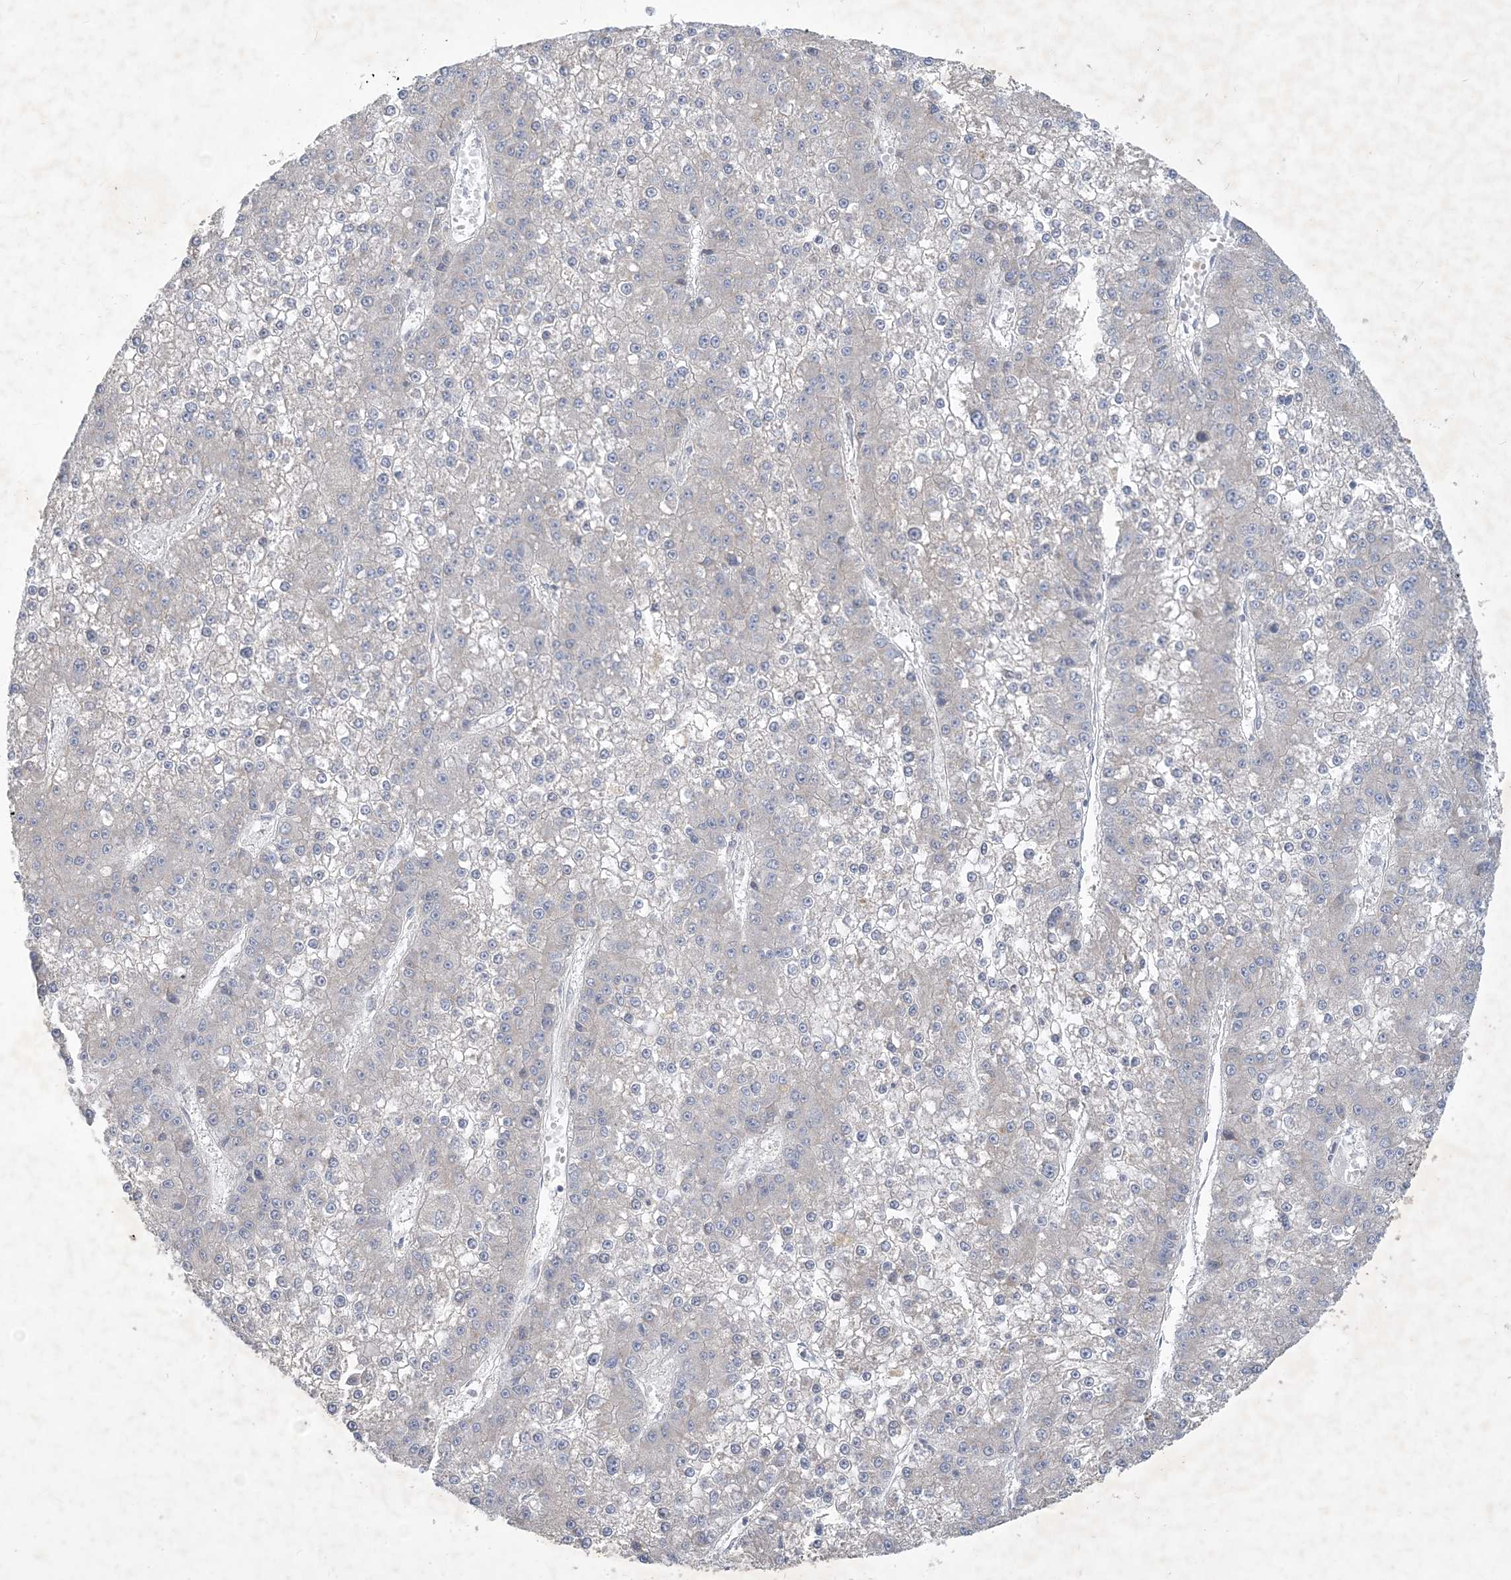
{"staining": {"intensity": "negative", "quantity": "none", "location": "none"}, "tissue": "liver cancer", "cell_type": "Tumor cells", "image_type": "cancer", "snomed": [{"axis": "morphology", "description": "Carcinoma, Hepatocellular, NOS"}, {"axis": "topography", "description": "Liver"}], "caption": "The photomicrograph reveals no significant positivity in tumor cells of hepatocellular carcinoma (liver).", "gene": "CCDC14", "patient": {"sex": "female", "age": 73}}